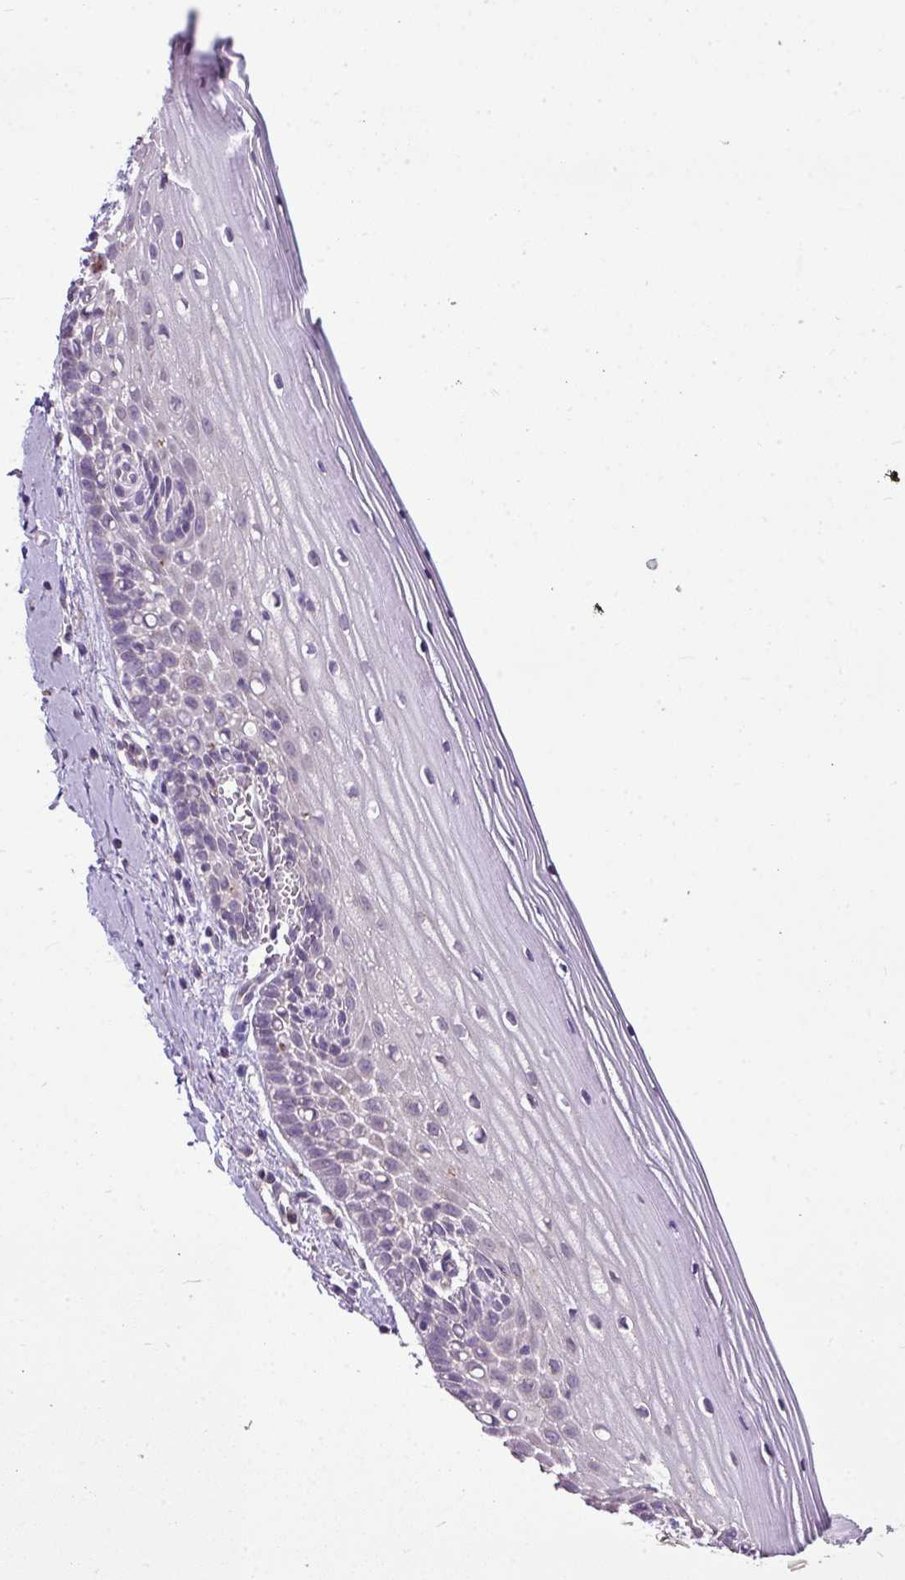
{"staining": {"intensity": "weak", "quantity": "<25%", "location": "cytoplasmic/membranous"}, "tissue": "cervix", "cell_type": "Glandular cells", "image_type": "normal", "snomed": [{"axis": "morphology", "description": "Normal tissue, NOS"}, {"axis": "topography", "description": "Cervix"}], "caption": "The immunohistochemistry micrograph has no significant positivity in glandular cells of cervix.", "gene": "ALDH2", "patient": {"sex": "female", "age": 44}}